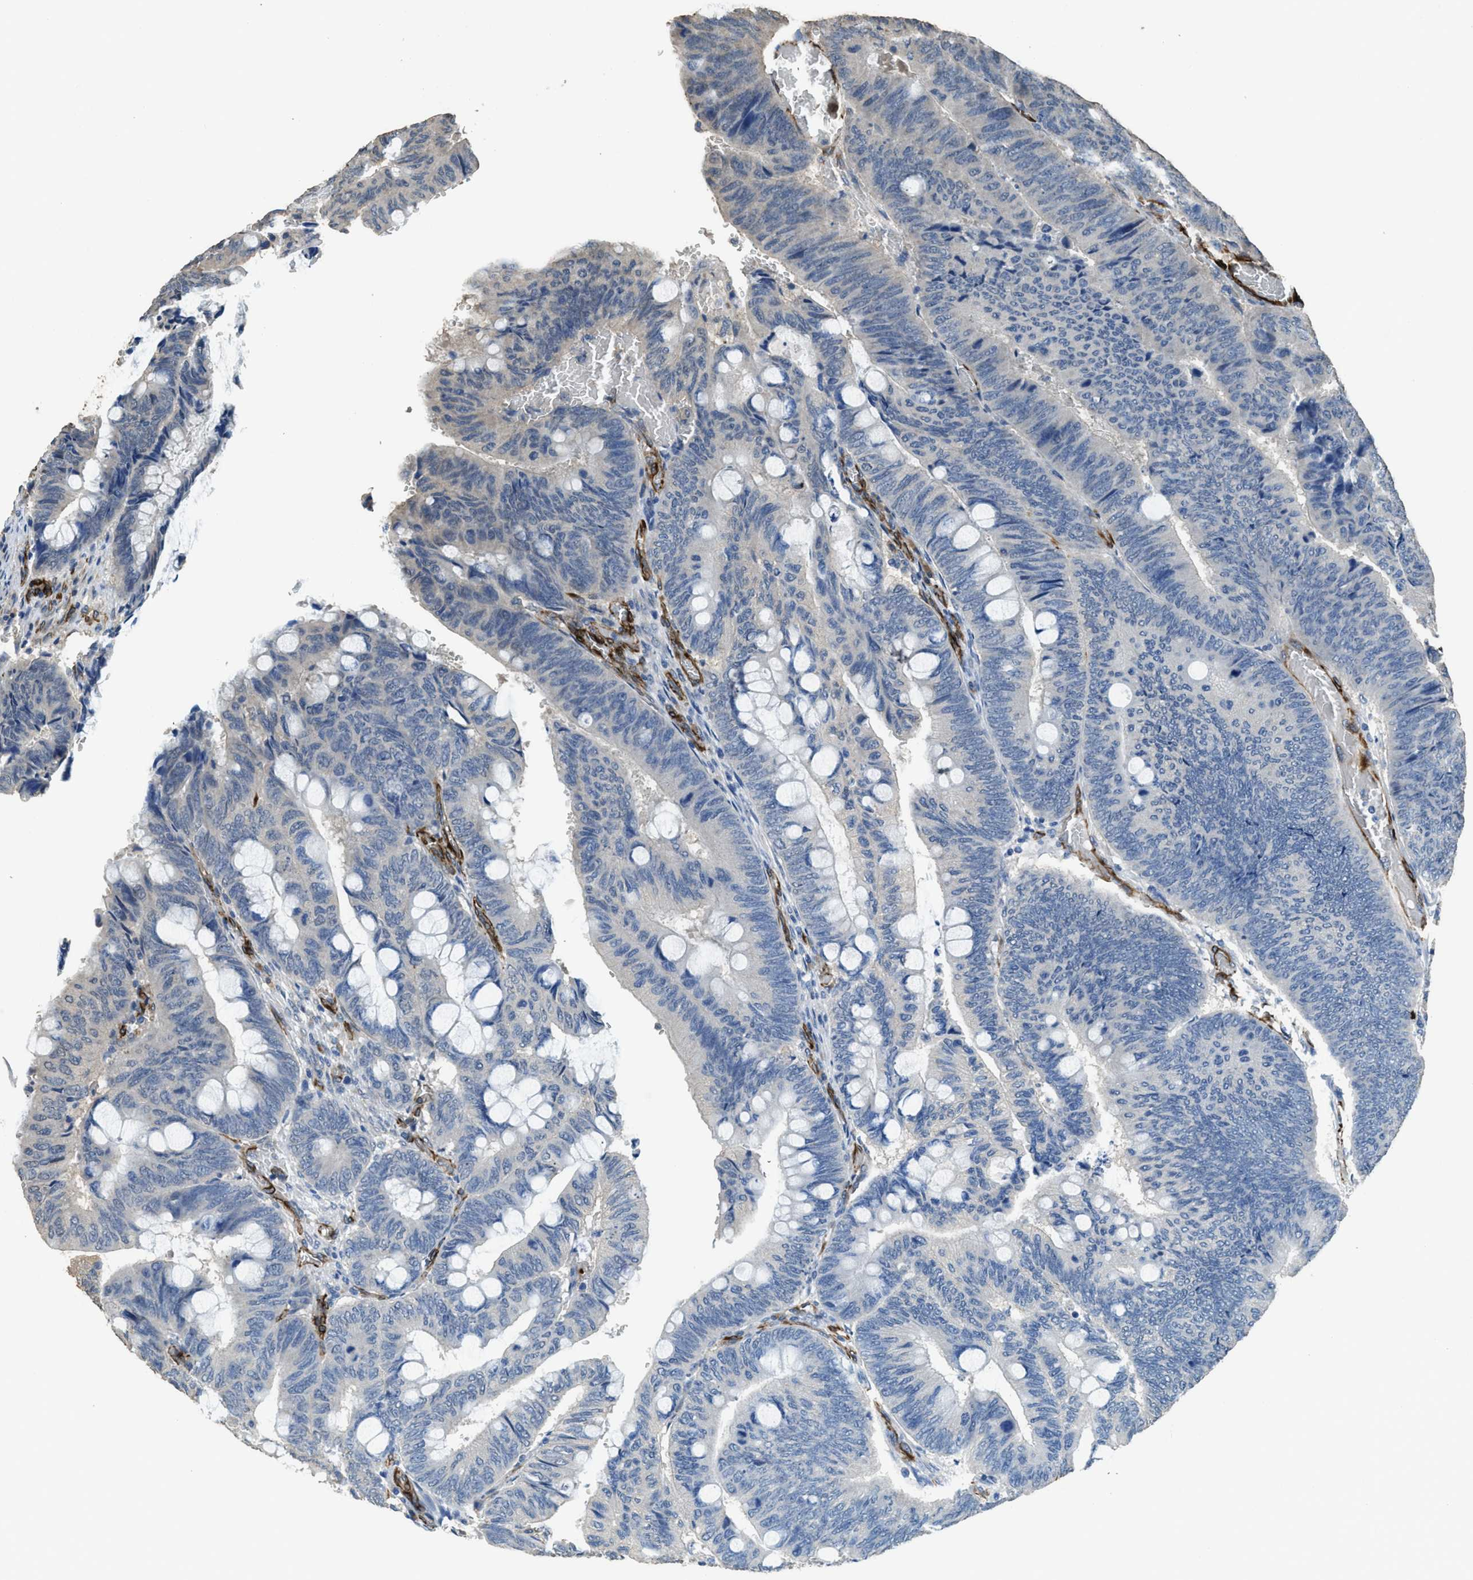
{"staining": {"intensity": "negative", "quantity": "none", "location": "none"}, "tissue": "colorectal cancer", "cell_type": "Tumor cells", "image_type": "cancer", "snomed": [{"axis": "morphology", "description": "Normal tissue, NOS"}, {"axis": "morphology", "description": "Adenocarcinoma, NOS"}, {"axis": "topography", "description": "Rectum"}, {"axis": "topography", "description": "Peripheral nerve tissue"}], "caption": "This photomicrograph is of colorectal adenocarcinoma stained with immunohistochemistry (IHC) to label a protein in brown with the nuclei are counter-stained blue. There is no staining in tumor cells. (IHC, brightfield microscopy, high magnification).", "gene": "SYNM", "patient": {"sex": "male", "age": 92}}